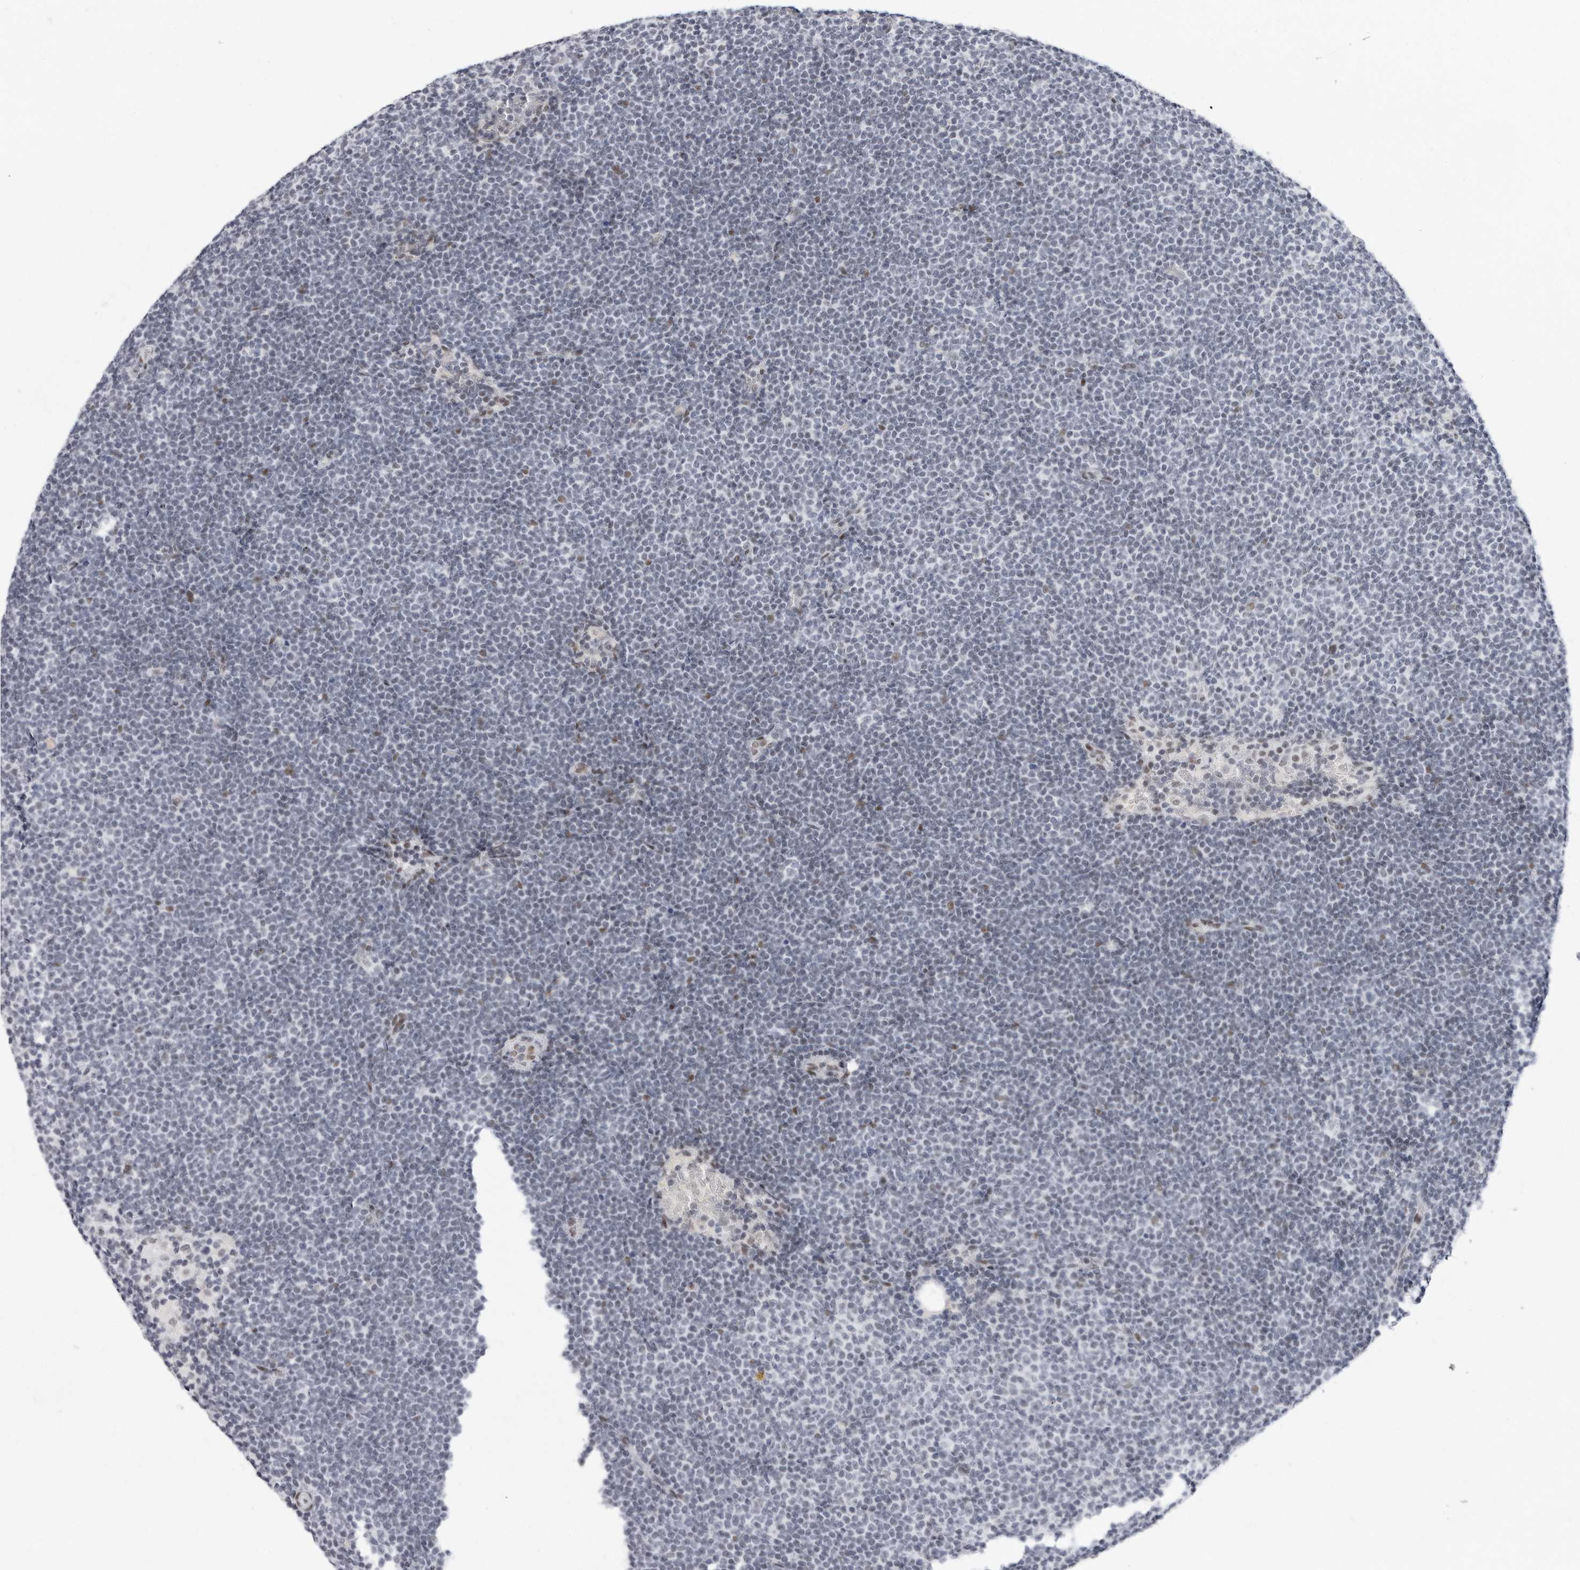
{"staining": {"intensity": "negative", "quantity": "none", "location": "none"}, "tissue": "lymphoma", "cell_type": "Tumor cells", "image_type": "cancer", "snomed": [{"axis": "morphology", "description": "Malignant lymphoma, non-Hodgkin's type, Low grade"}, {"axis": "topography", "description": "Lymph node"}], "caption": "The histopathology image demonstrates no significant positivity in tumor cells of lymphoma.", "gene": "VEZF1", "patient": {"sex": "female", "age": 53}}